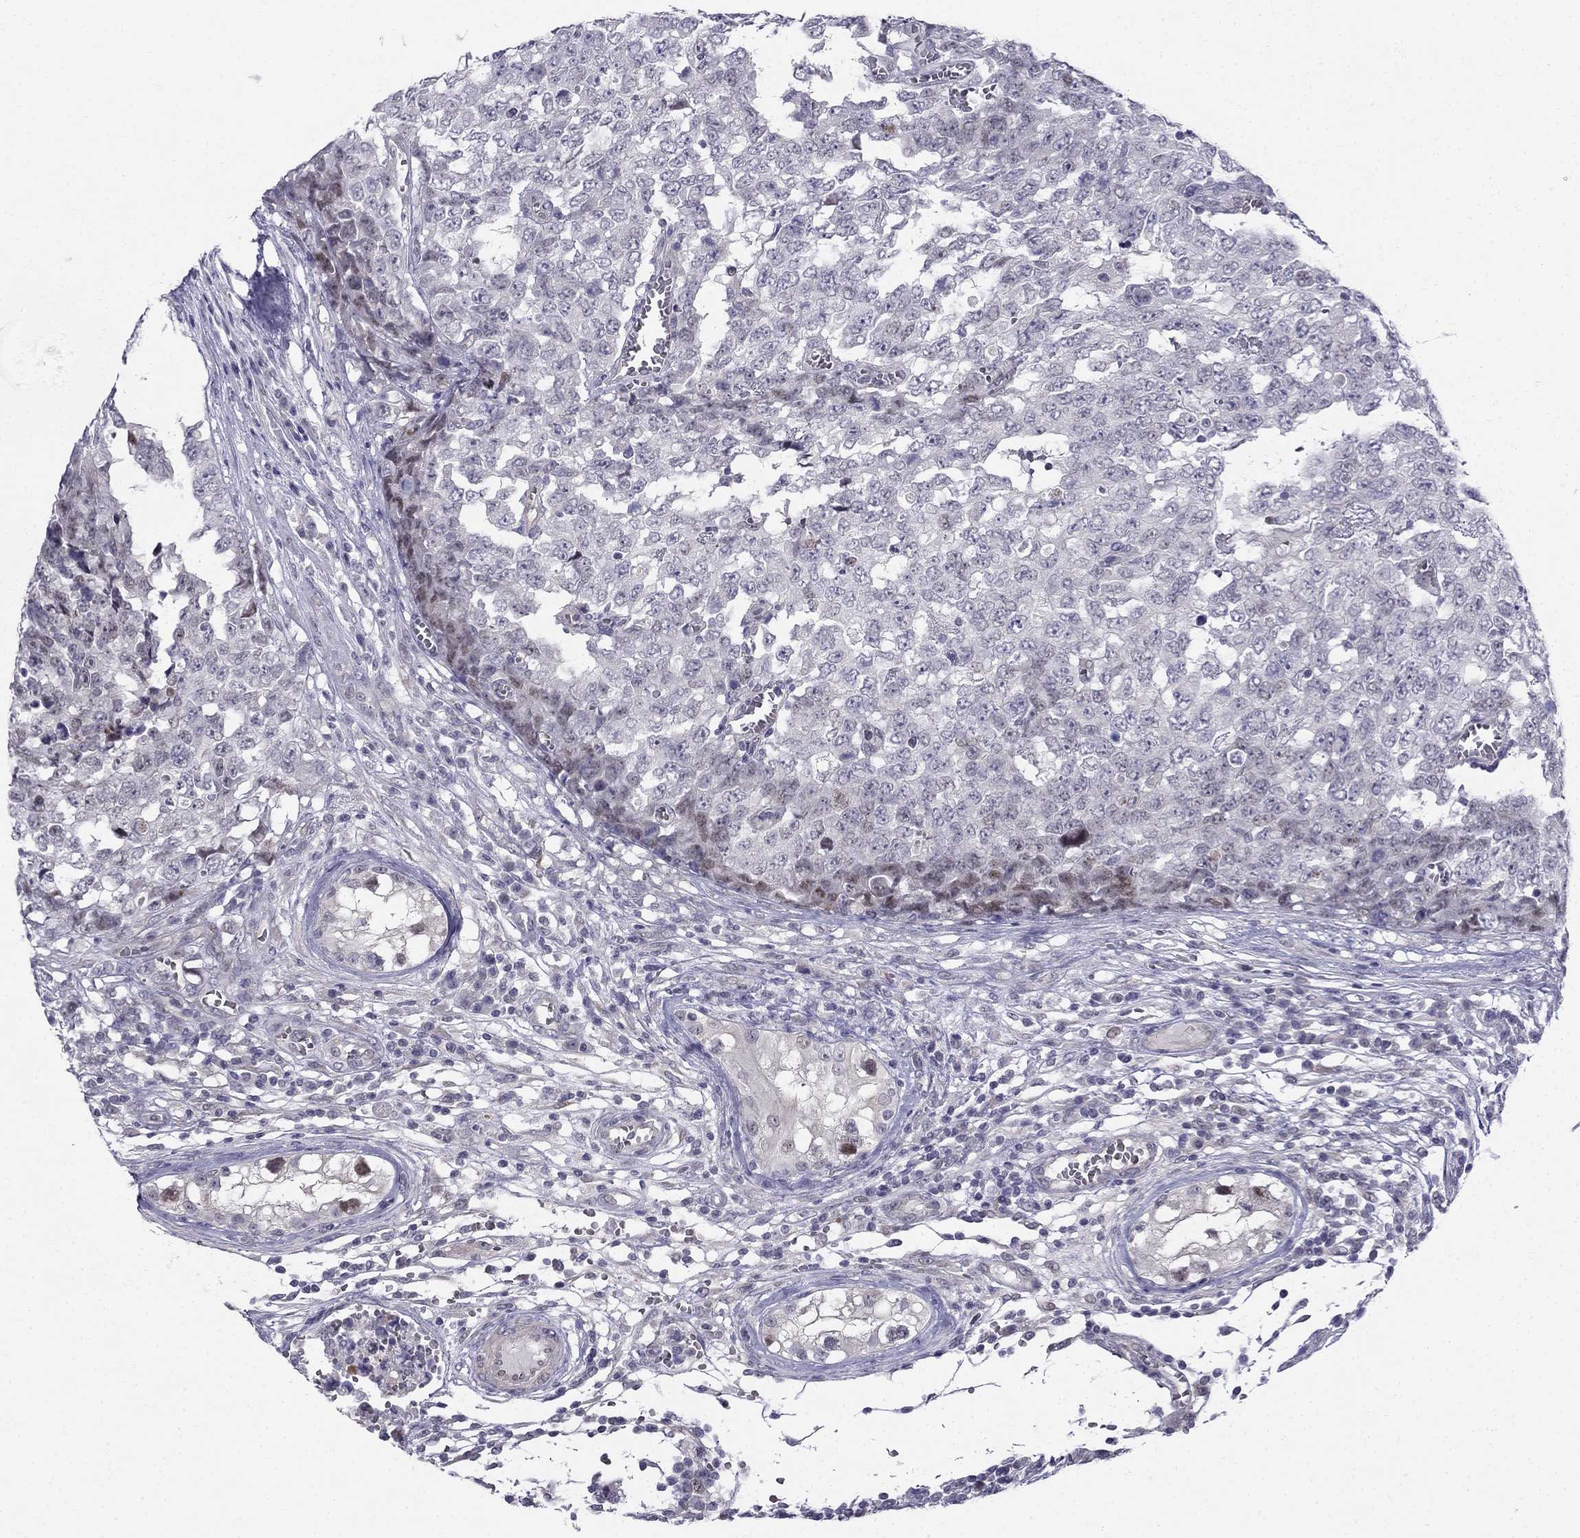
{"staining": {"intensity": "negative", "quantity": "none", "location": "none"}, "tissue": "testis cancer", "cell_type": "Tumor cells", "image_type": "cancer", "snomed": [{"axis": "morphology", "description": "Carcinoma, Embryonal, NOS"}, {"axis": "topography", "description": "Testis"}], "caption": "This is an immunohistochemistry histopathology image of testis embryonal carcinoma. There is no positivity in tumor cells.", "gene": "BAG5", "patient": {"sex": "male", "age": 23}}